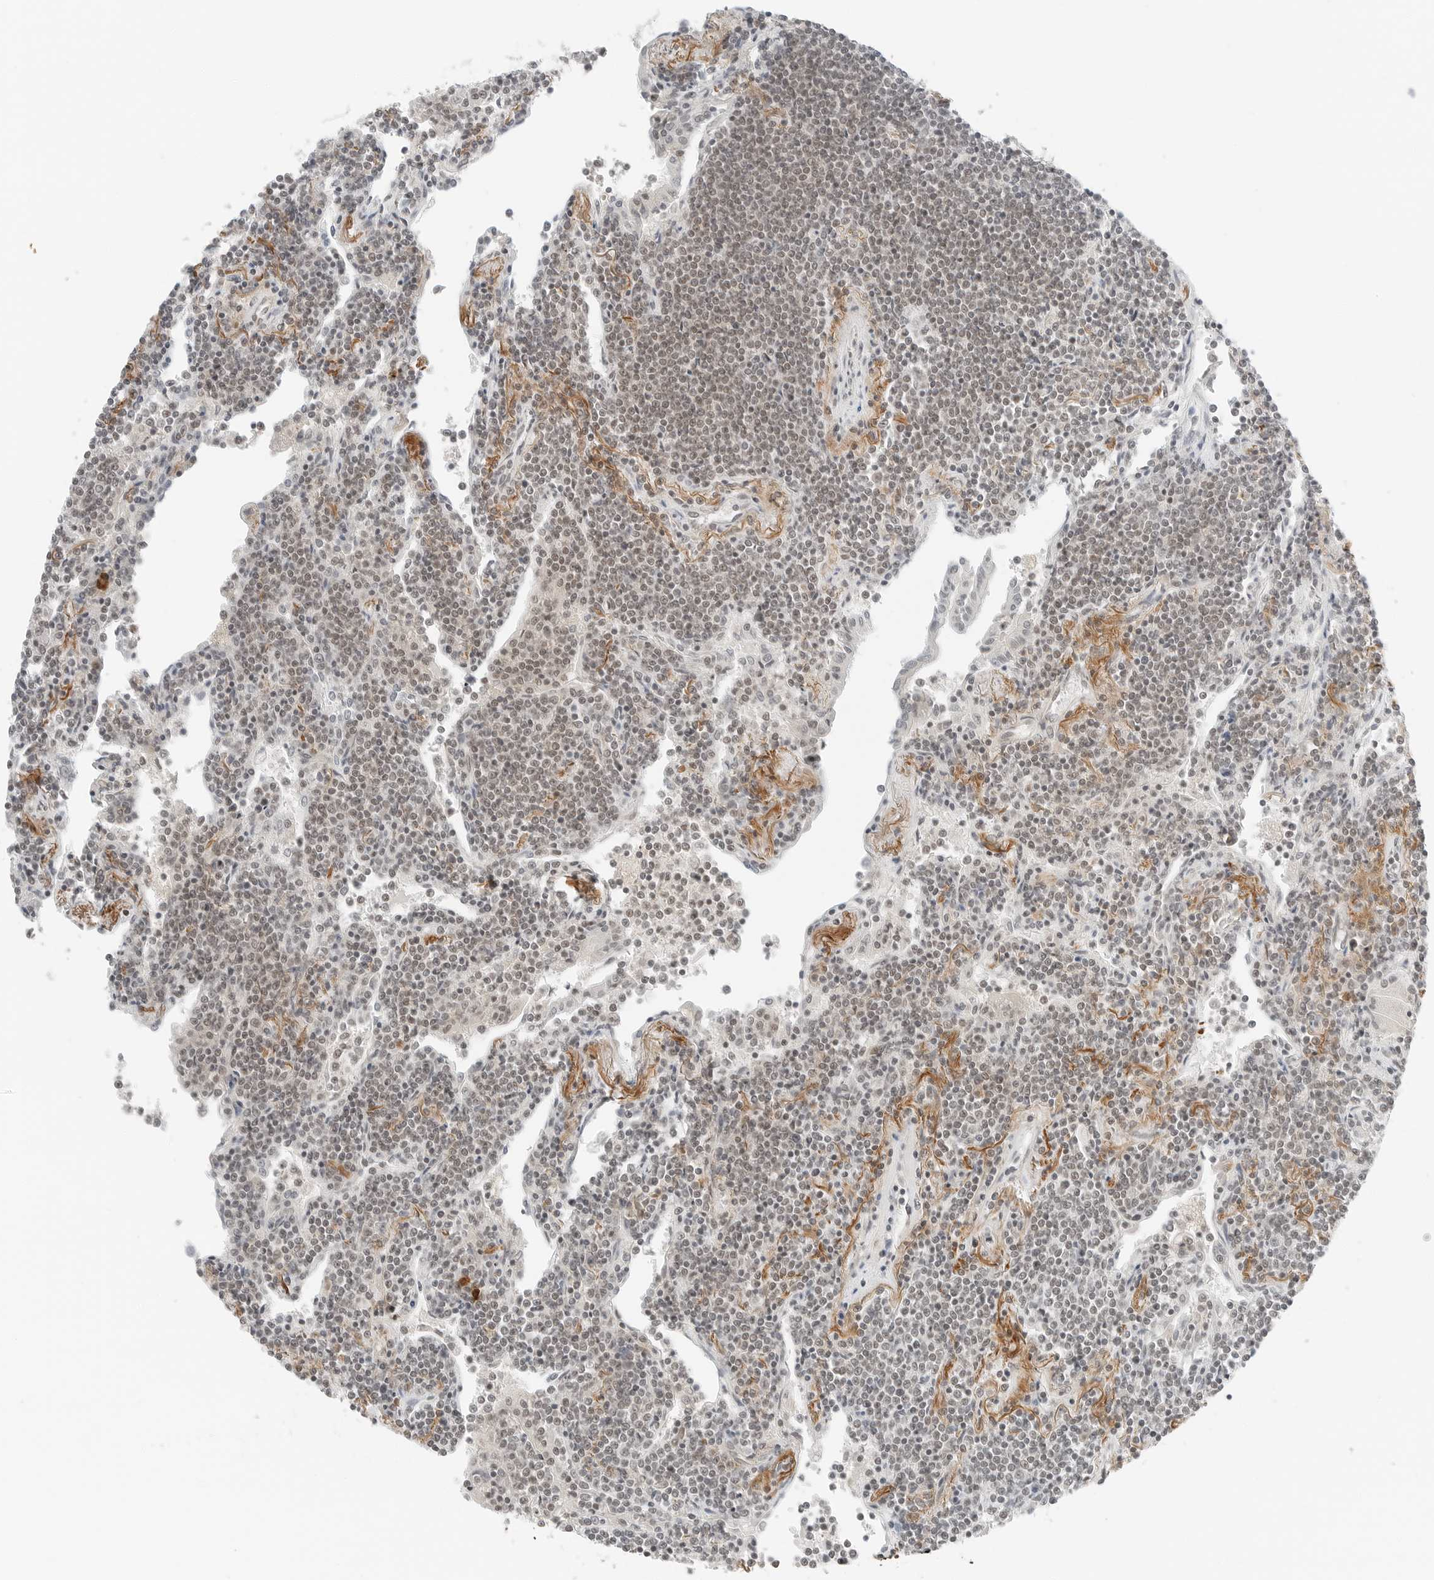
{"staining": {"intensity": "weak", "quantity": "<25%", "location": "nuclear"}, "tissue": "lymphoma", "cell_type": "Tumor cells", "image_type": "cancer", "snomed": [{"axis": "morphology", "description": "Malignant lymphoma, non-Hodgkin's type, Low grade"}, {"axis": "topography", "description": "Lung"}], "caption": "Tumor cells show no significant protein positivity in low-grade malignant lymphoma, non-Hodgkin's type.", "gene": "CRTC2", "patient": {"sex": "female", "age": 71}}